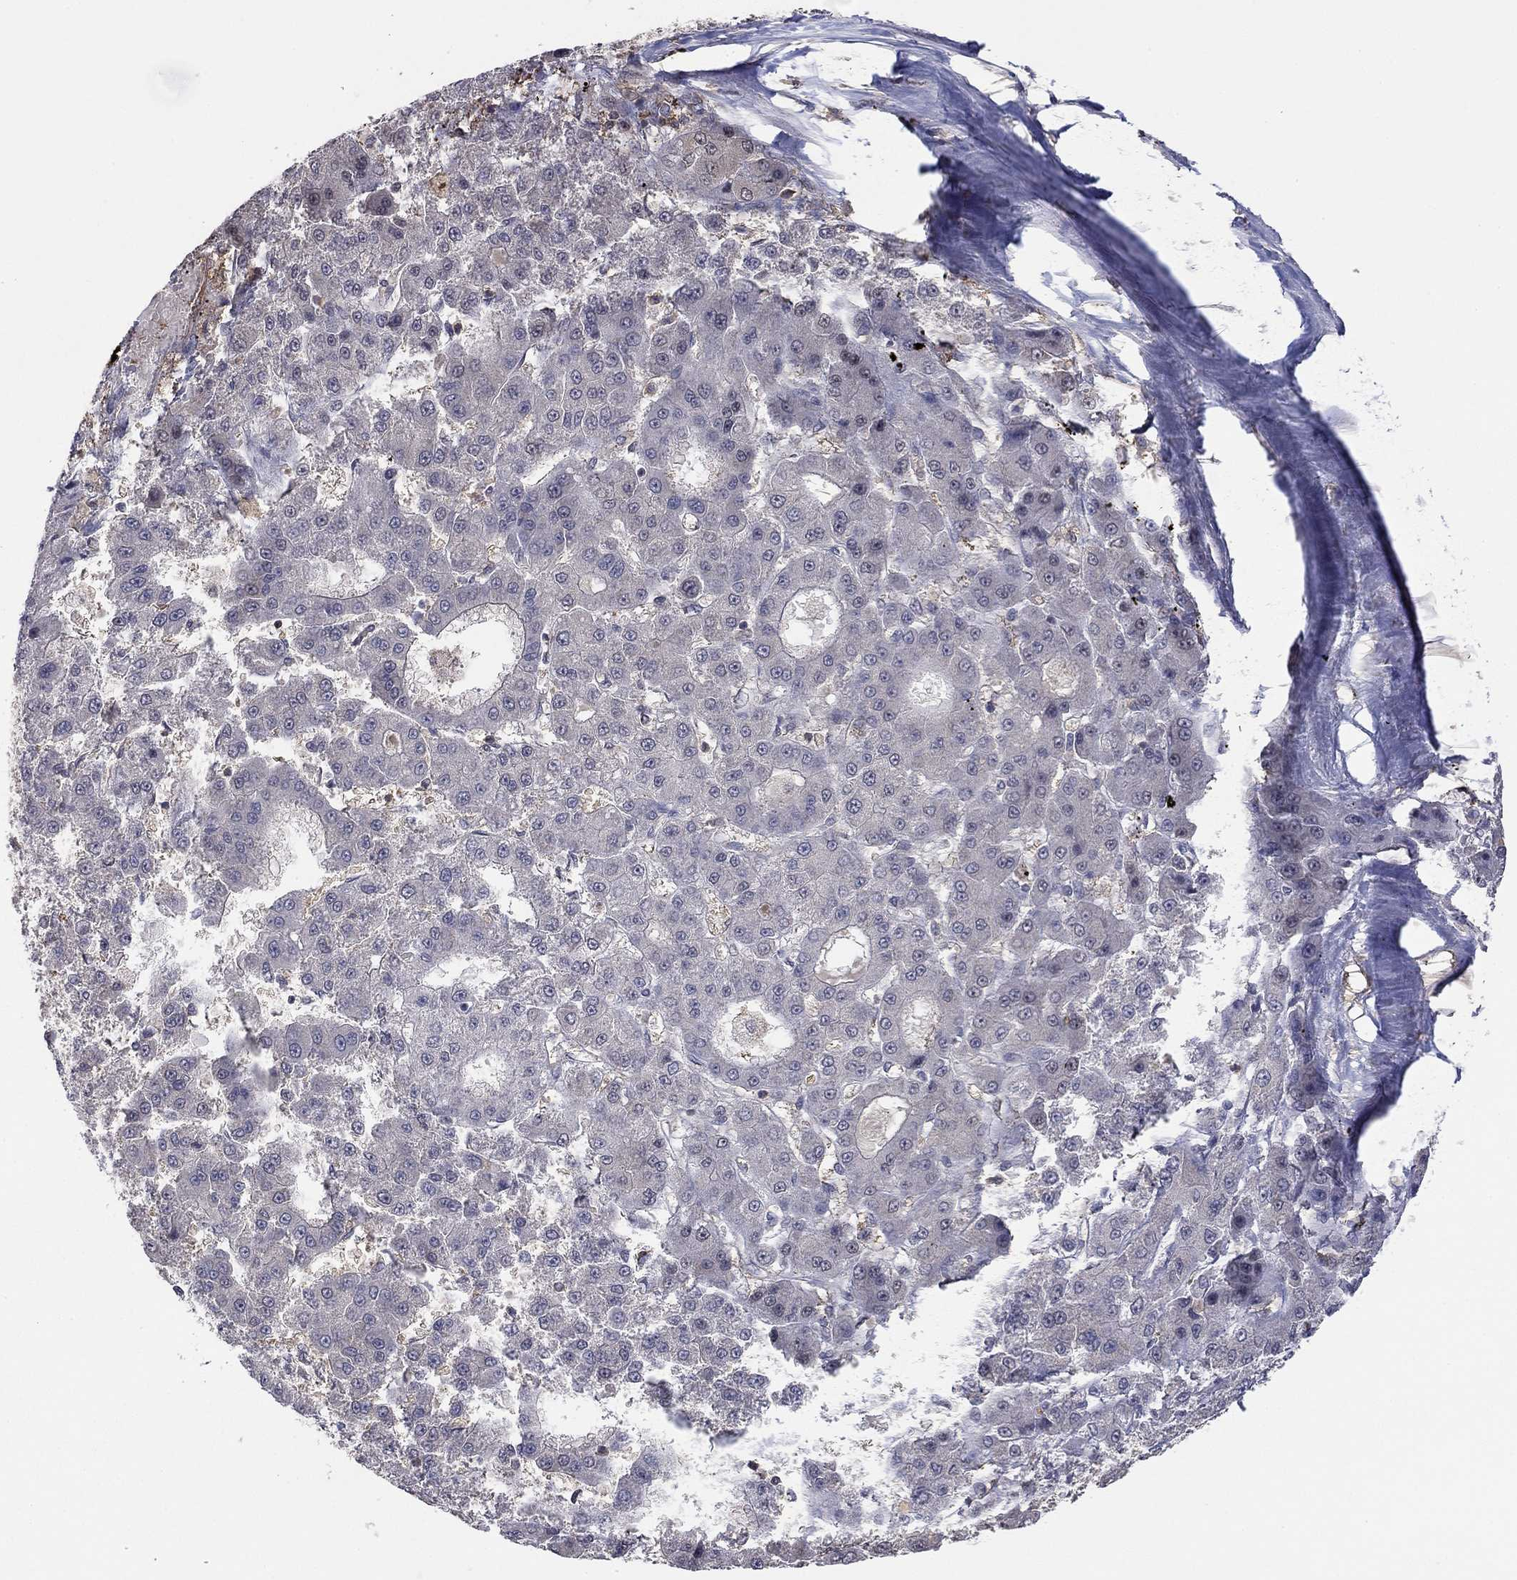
{"staining": {"intensity": "weak", "quantity": "<25%", "location": "cytoplasmic/membranous"}, "tissue": "liver cancer", "cell_type": "Tumor cells", "image_type": "cancer", "snomed": [{"axis": "morphology", "description": "Carcinoma, Hepatocellular, NOS"}, {"axis": "topography", "description": "Liver"}], "caption": "A high-resolution micrograph shows immunohistochemistry staining of hepatocellular carcinoma (liver), which demonstrates no significant staining in tumor cells.", "gene": "RNF114", "patient": {"sex": "male", "age": 70}}